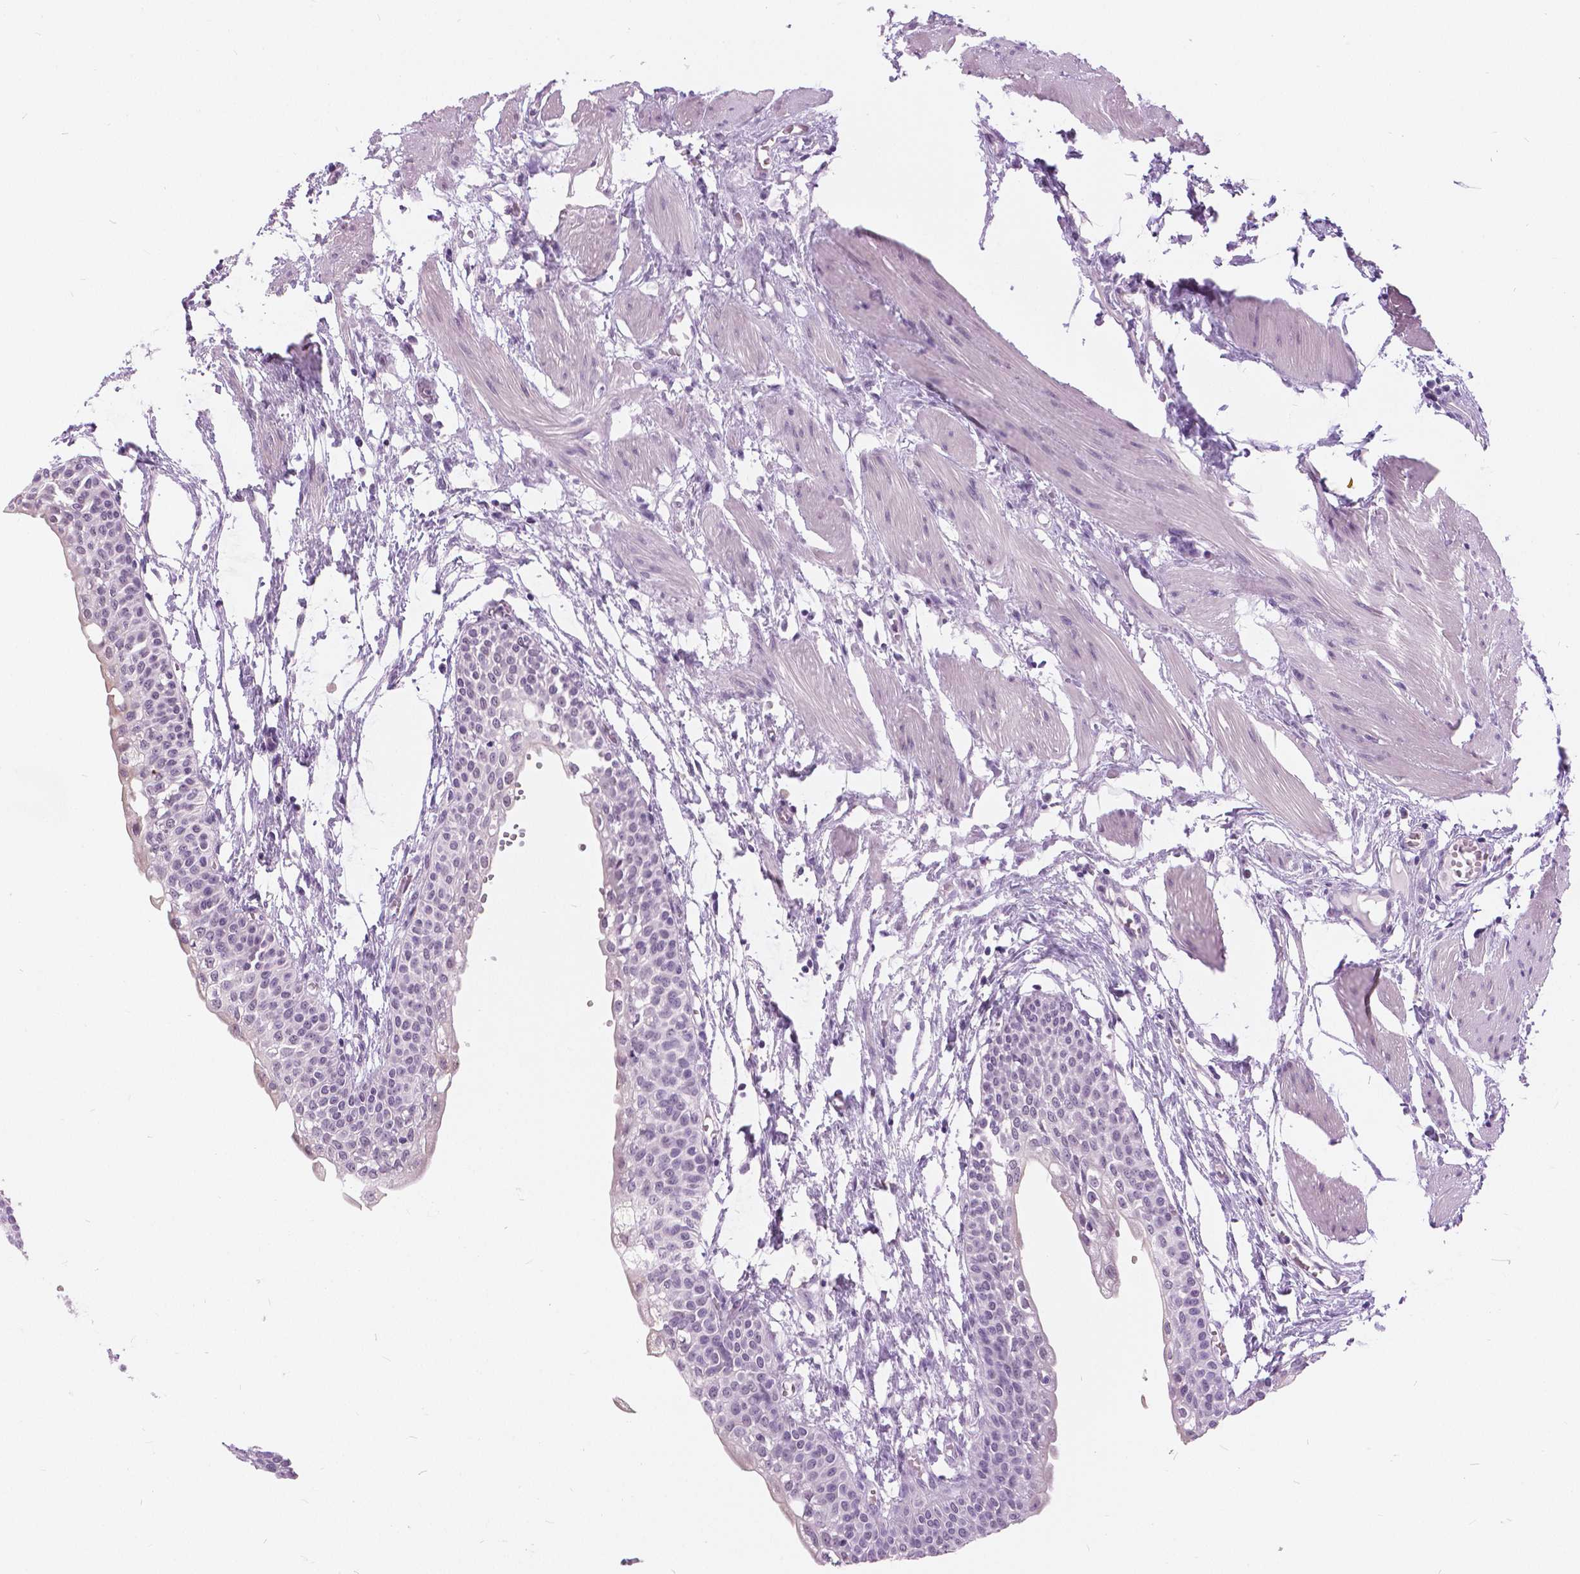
{"staining": {"intensity": "negative", "quantity": "none", "location": "none"}, "tissue": "urinary bladder", "cell_type": "Urothelial cells", "image_type": "normal", "snomed": [{"axis": "morphology", "description": "Normal tissue, NOS"}, {"axis": "topography", "description": "Urinary bladder"}, {"axis": "topography", "description": "Peripheral nerve tissue"}], "caption": "Immunohistochemical staining of normal human urinary bladder shows no significant staining in urothelial cells. (DAB (3,3'-diaminobenzidine) immunohistochemistry, high magnification).", "gene": "MYOM1", "patient": {"sex": "male", "age": 55}}